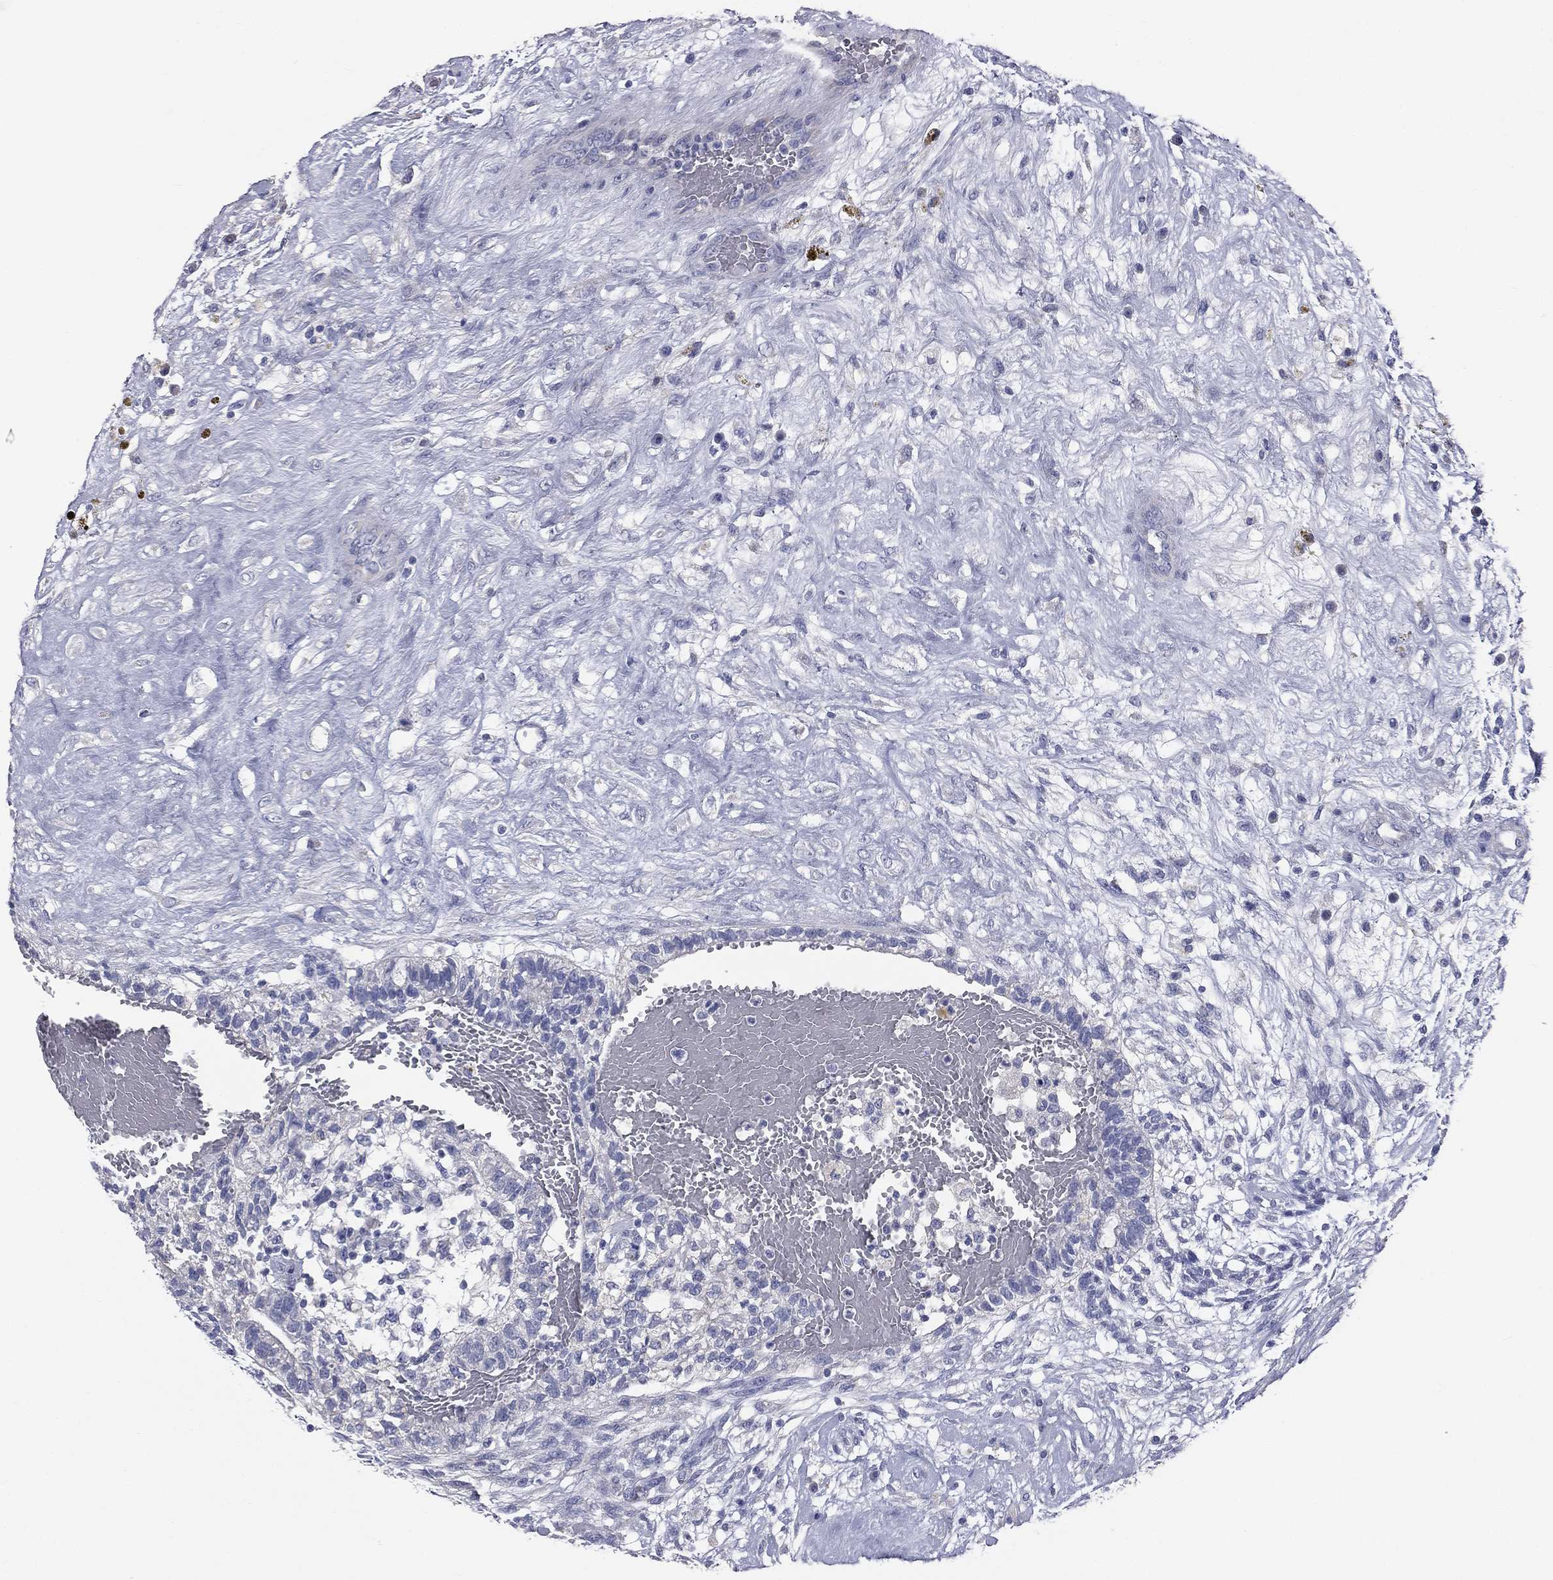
{"staining": {"intensity": "negative", "quantity": "none", "location": "none"}, "tissue": "testis cancer", "cell_type": "Tumor cells", "image_type": "cancer", "snomed": [{"axis": "morphology", "description": "Normal tissue, NOS"}, {"axis": "morphology", "description": "Carcinoma, Embryonal, NOS"}, {"axis": "topography", "description": "Testis"}, {"axis": "topography", "description": "Epididymis"}], "caption": "Tumor cells show no significant positivity in testis cancer (embryonal carcinoma).", "gene": "STK31", "patient": {"sex": "male", "age": 32}}